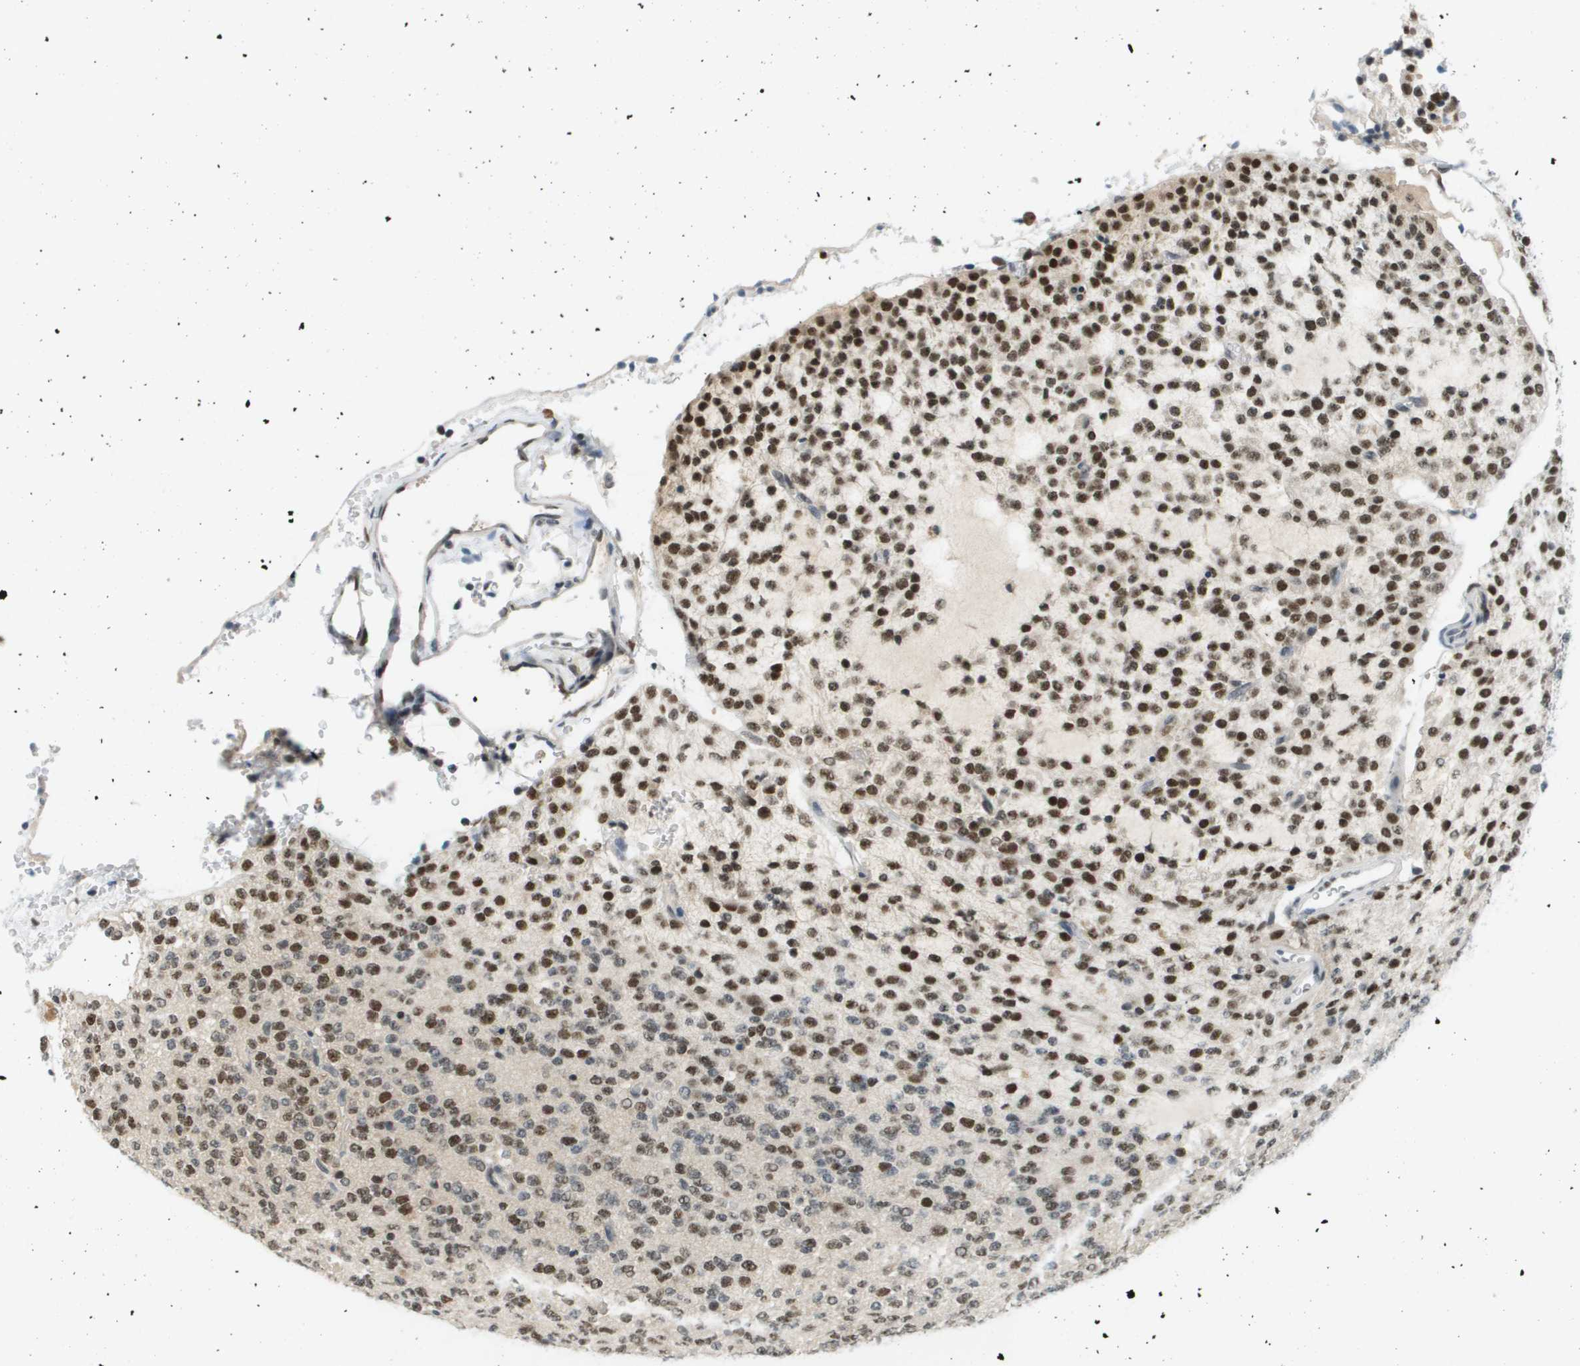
{"staining": {"intensity": "strong", "quantity": "25%-75%", "location": "nuclear"}, "tissue": "glioma", "cell_type": "Tumor cells", "image_type": "cancer", "snomed": [{"axis": "morphology", "description": "Glioma, malignant, Low grade"}, {"axis": "topography", "description": "Brain"}], "caption": "Brown immunohistochemical staining in malignant glioma (low-grade) exhibits strong nuclear expression in about 25%-75% of tumor cells. (Brightfield microscopy of DAB IHC at high magnification).", "gene": "CBX5", "patient": {"sex": "male", "age": 38}}